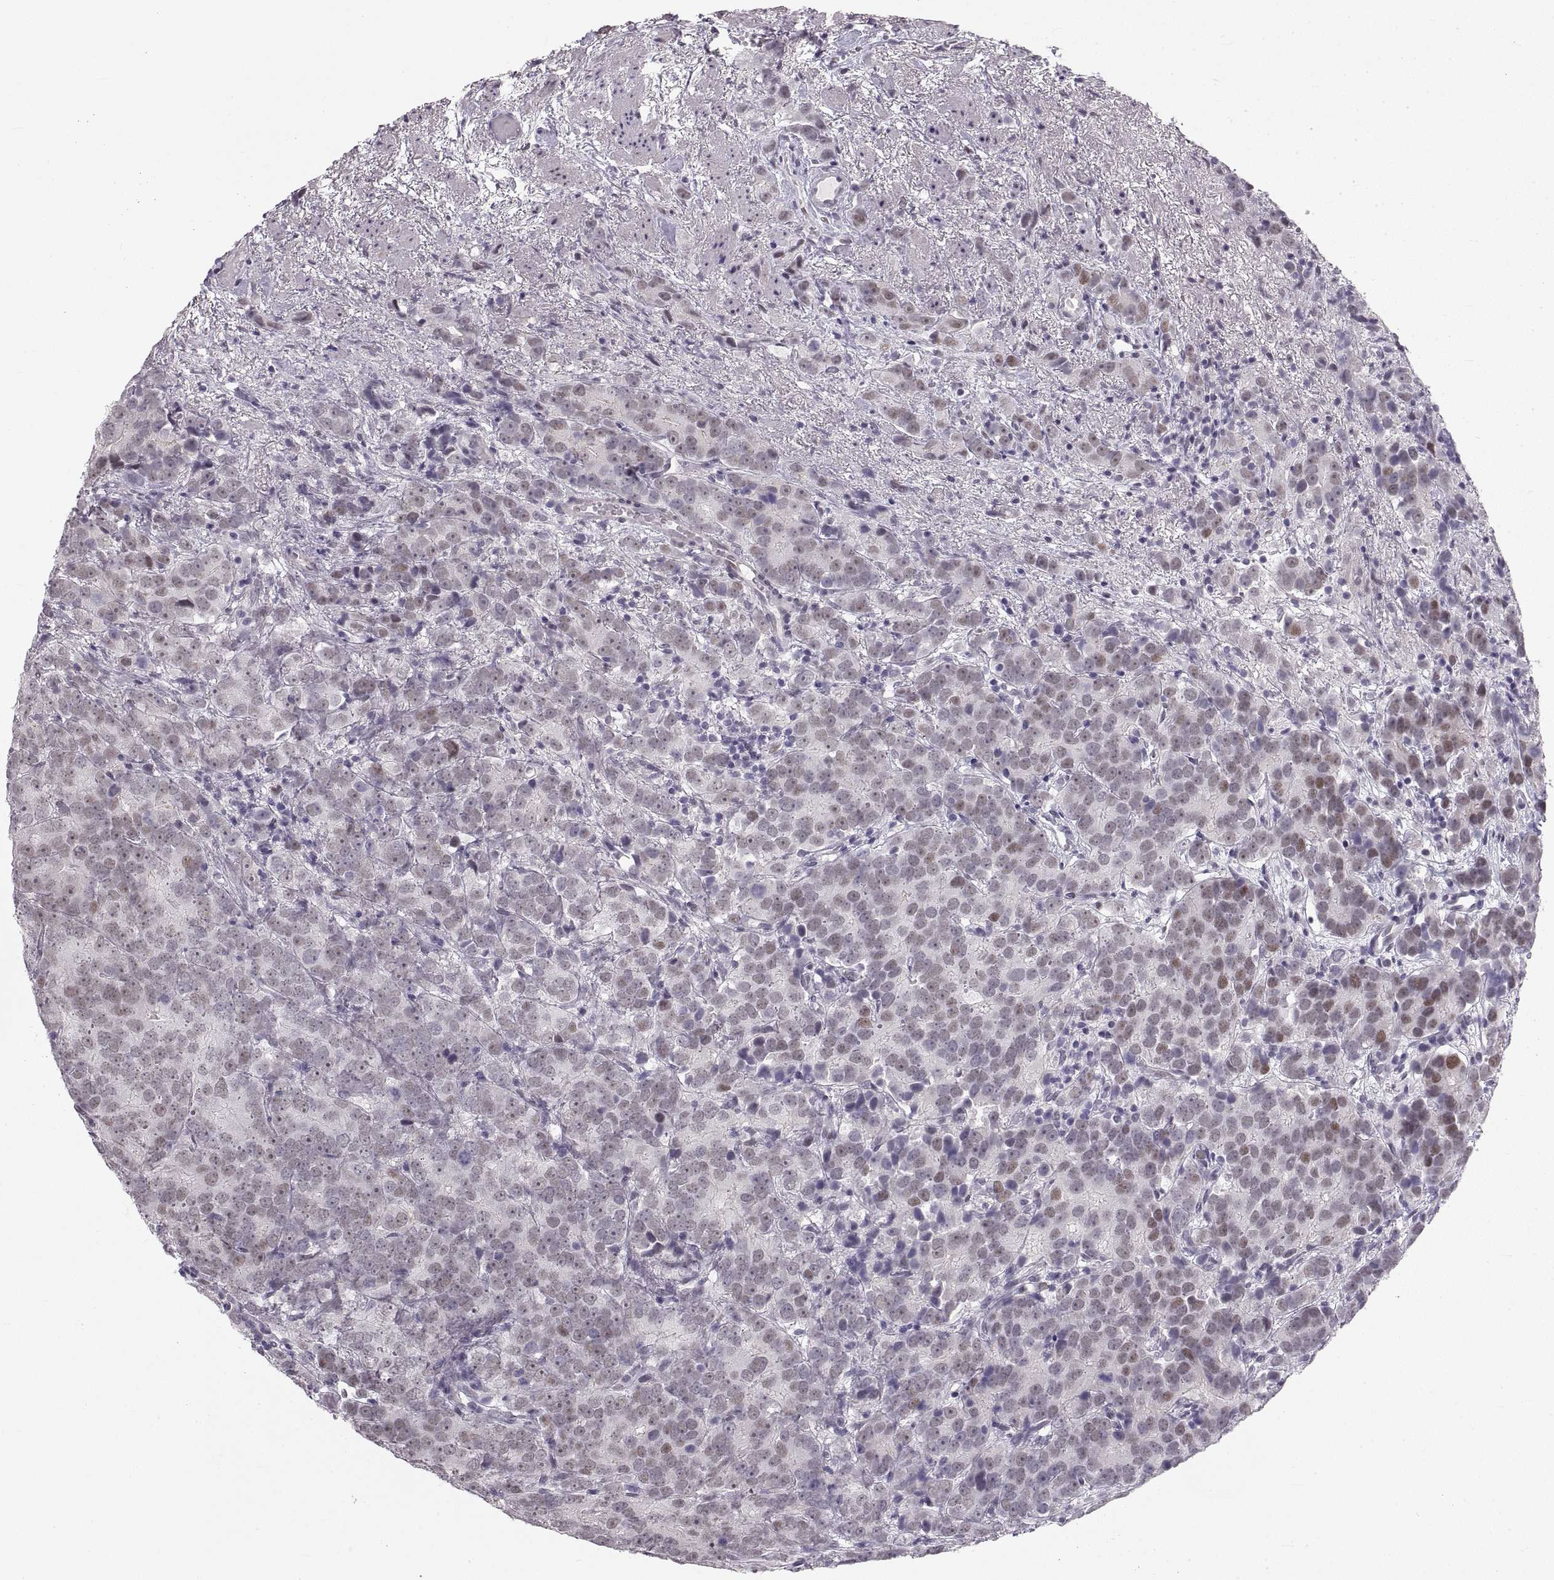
{"staining": {"intensity": "weak", "quantity": "25%-75%", "location": "cytoplasmic/membranous"}, "tissue": "prostate cancer", "cell_type": "Tumor cells", "image_type": "cancer", "snomed": [{"axis": "morphology", "description": "Adenocarcinoma, High grade"}, {"axis": "topography", "description": "Prostate"}], "caption": "Prostate cancer stained for a protein (brown) shows weak cytoplasmic/membranous positive staining in approximately 25%-75% of tumor cells.", "gene": "NANOS3", "patient": {"sex": "male", "age": 90}}